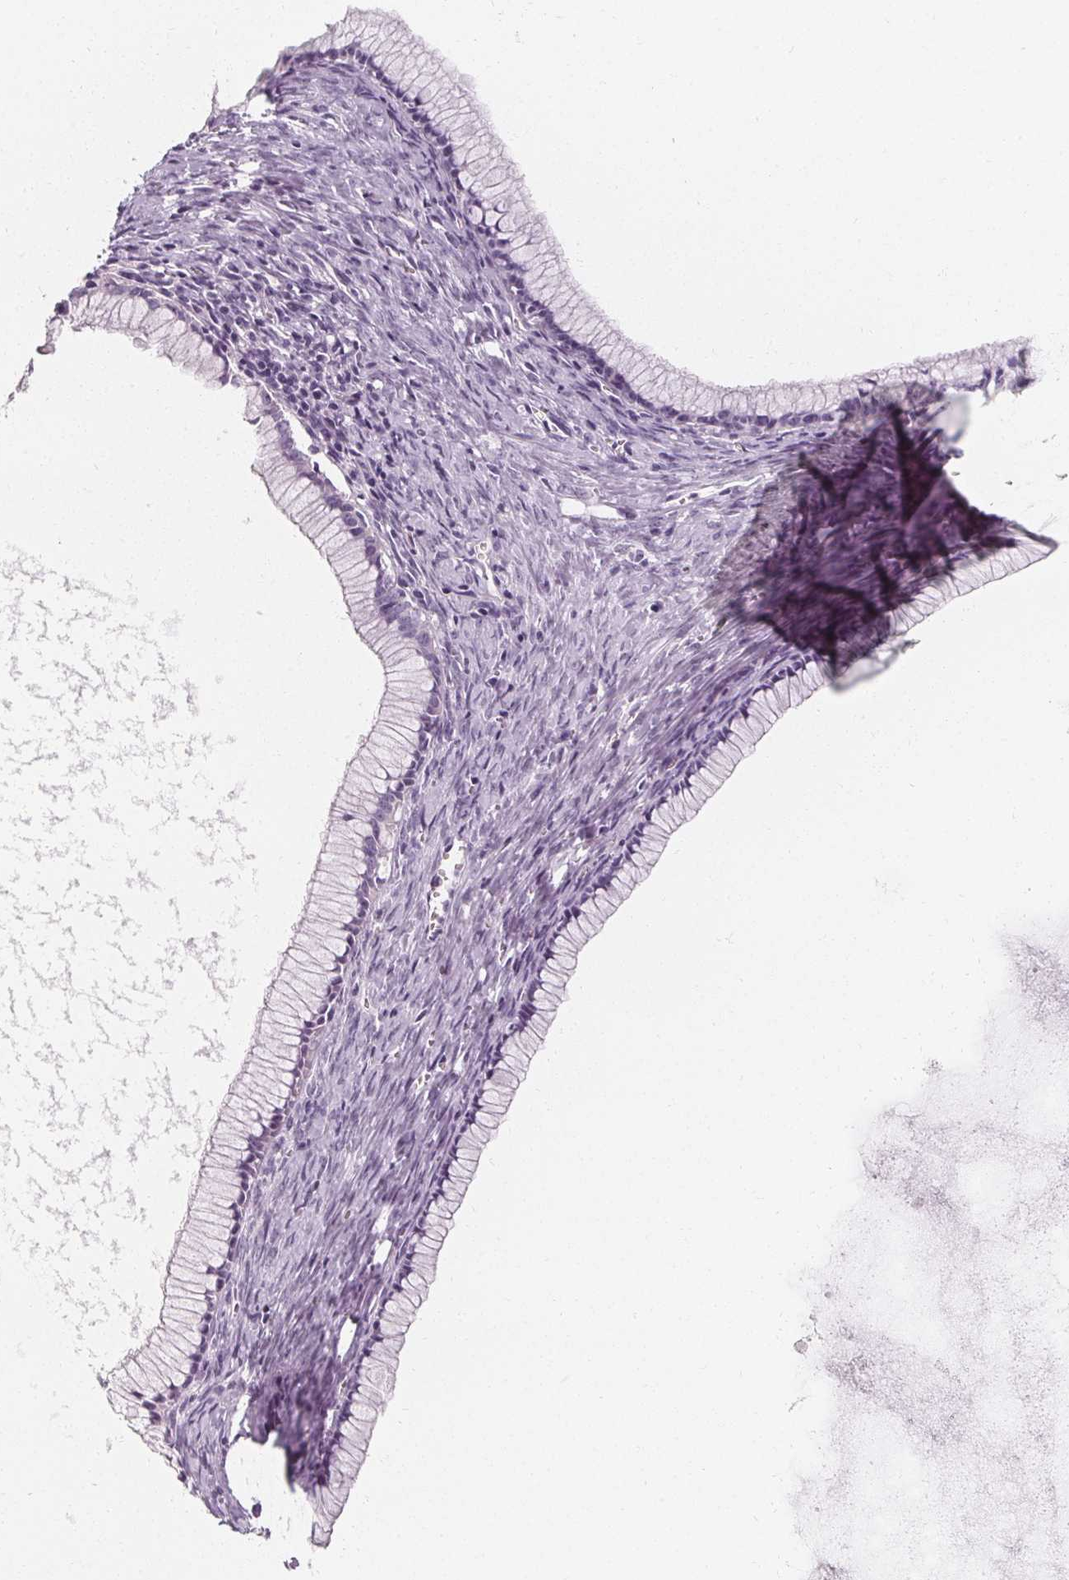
{"staining": {"intensity": "negative", "quantity": "none", "location": "none"}, "tissue": "ovarian cancer", "cell_type": "Tumor cells", "image_type": "cancer", "snomed": [{"axis": "morphology", "description": "Cystadenocarcinoma, mucinous, NOS"}, {"axis": "topography", "description": "Ovary"}], "caption": "Immunohistochemistry (IHC) of human ovarian mucinous cystadenocarcinoma demonstrates no staining in tumor cells.", "gene": "UGP2", "patient": {"sex": "female", "age": 41}}